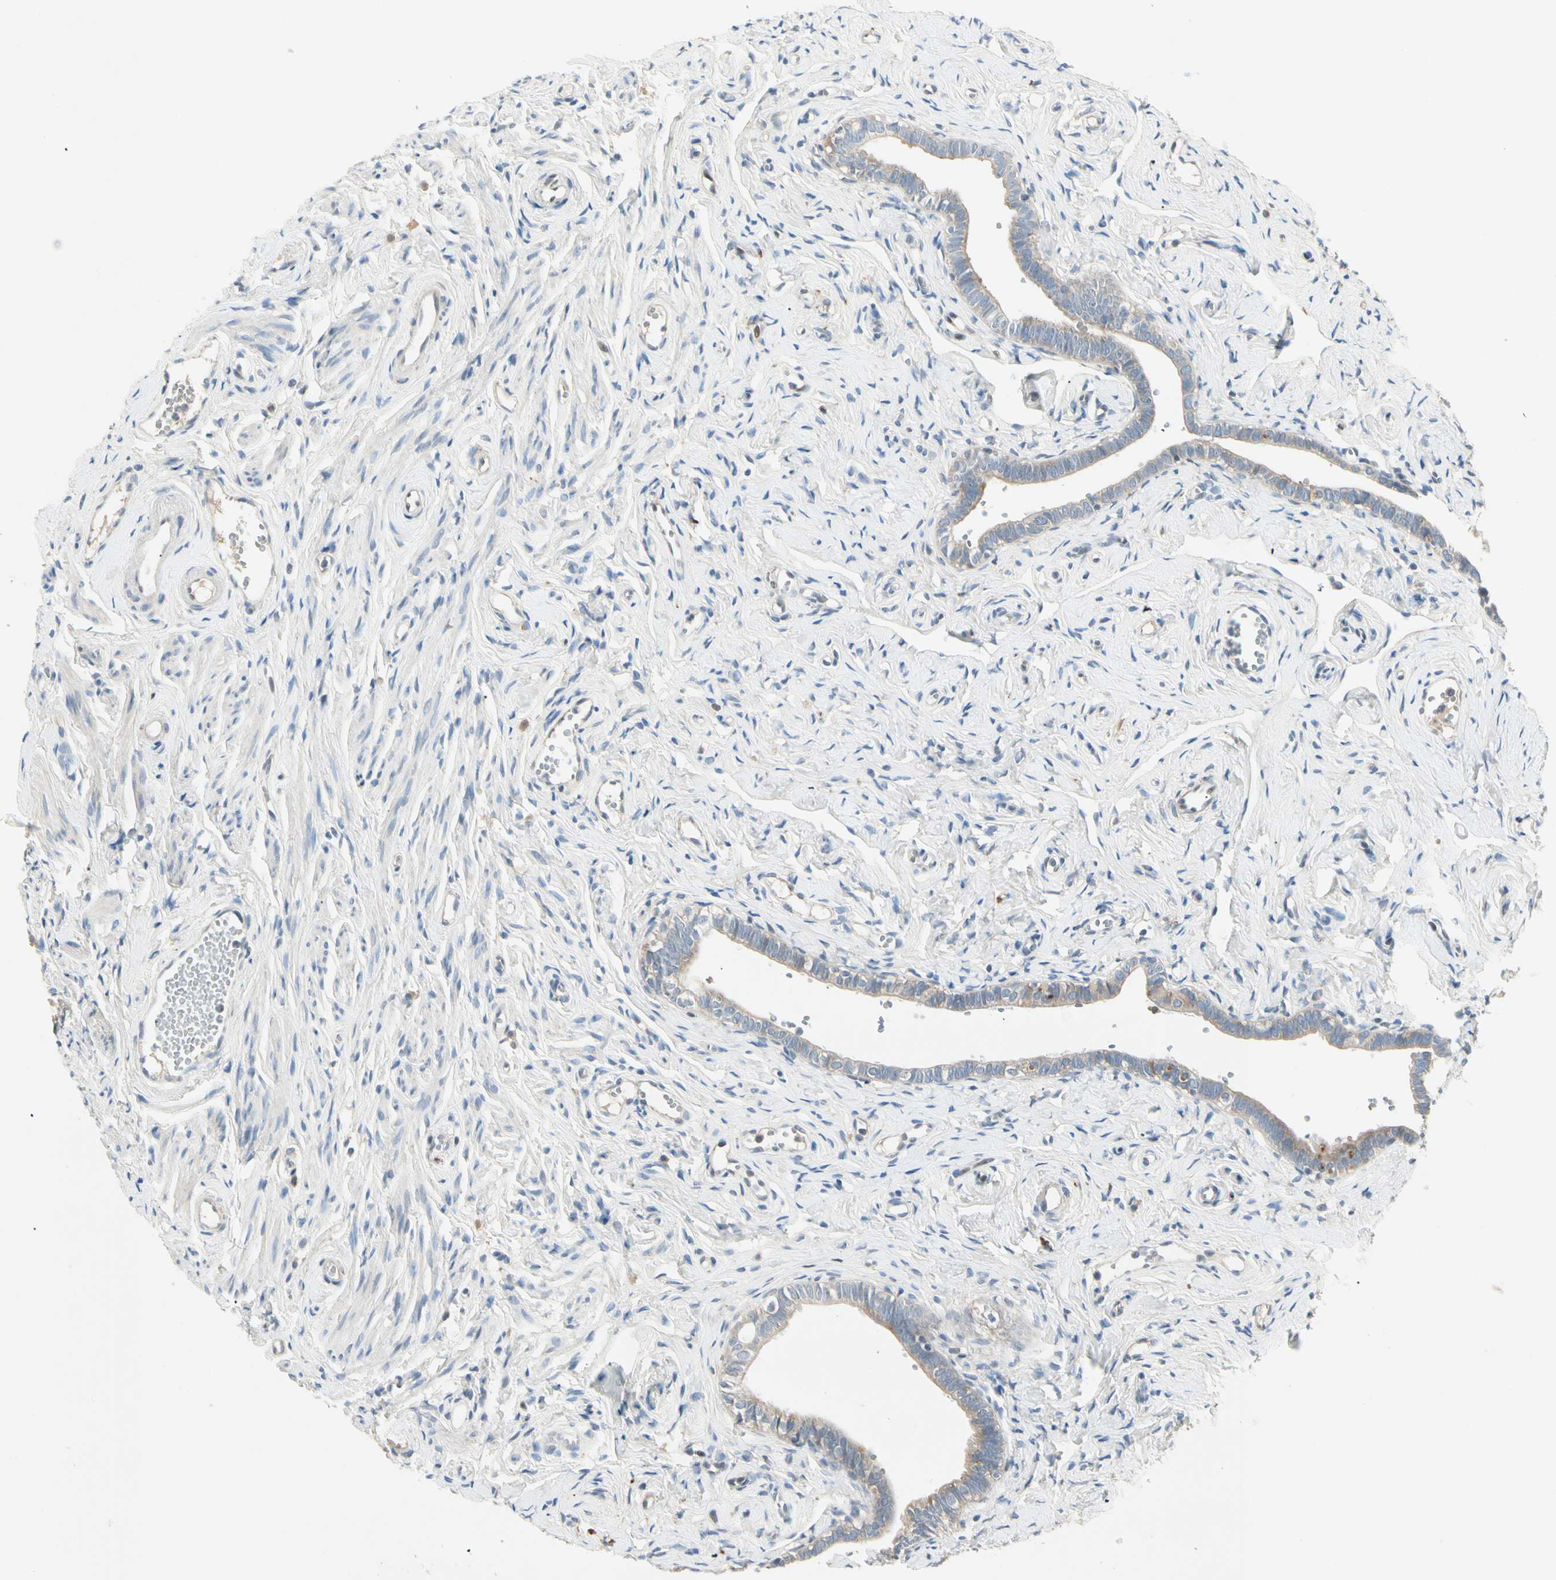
{"staining": {"intensity": "weak", "quantity": "25%-75%", "location": "cytoplasmic/membranous"}, "tissue": "fallopian tube", "cell_type": "Glandular cells", "image_type": "normal", "snomed": [{"axis": "morphology", "description": "Normal tissue, NOS"}, {"axis": "topography", "description": "Fallopian tube"}], "caption": "Fallopian tube stained with DAB (3,3'-diaminobenzidine) immunohistochemistry exhibits low levels of weak cytoplasmic/membranous positivity in about 25%-75% of glandular cells. The staining was performed using DAB (3,3'-diaminobenzidine), with brown indicating positive protein expression. Nuclei are stained blue with hematoxylin.", "gene": "IL1R1", "patient": {"sex": "female", "age": 71}}